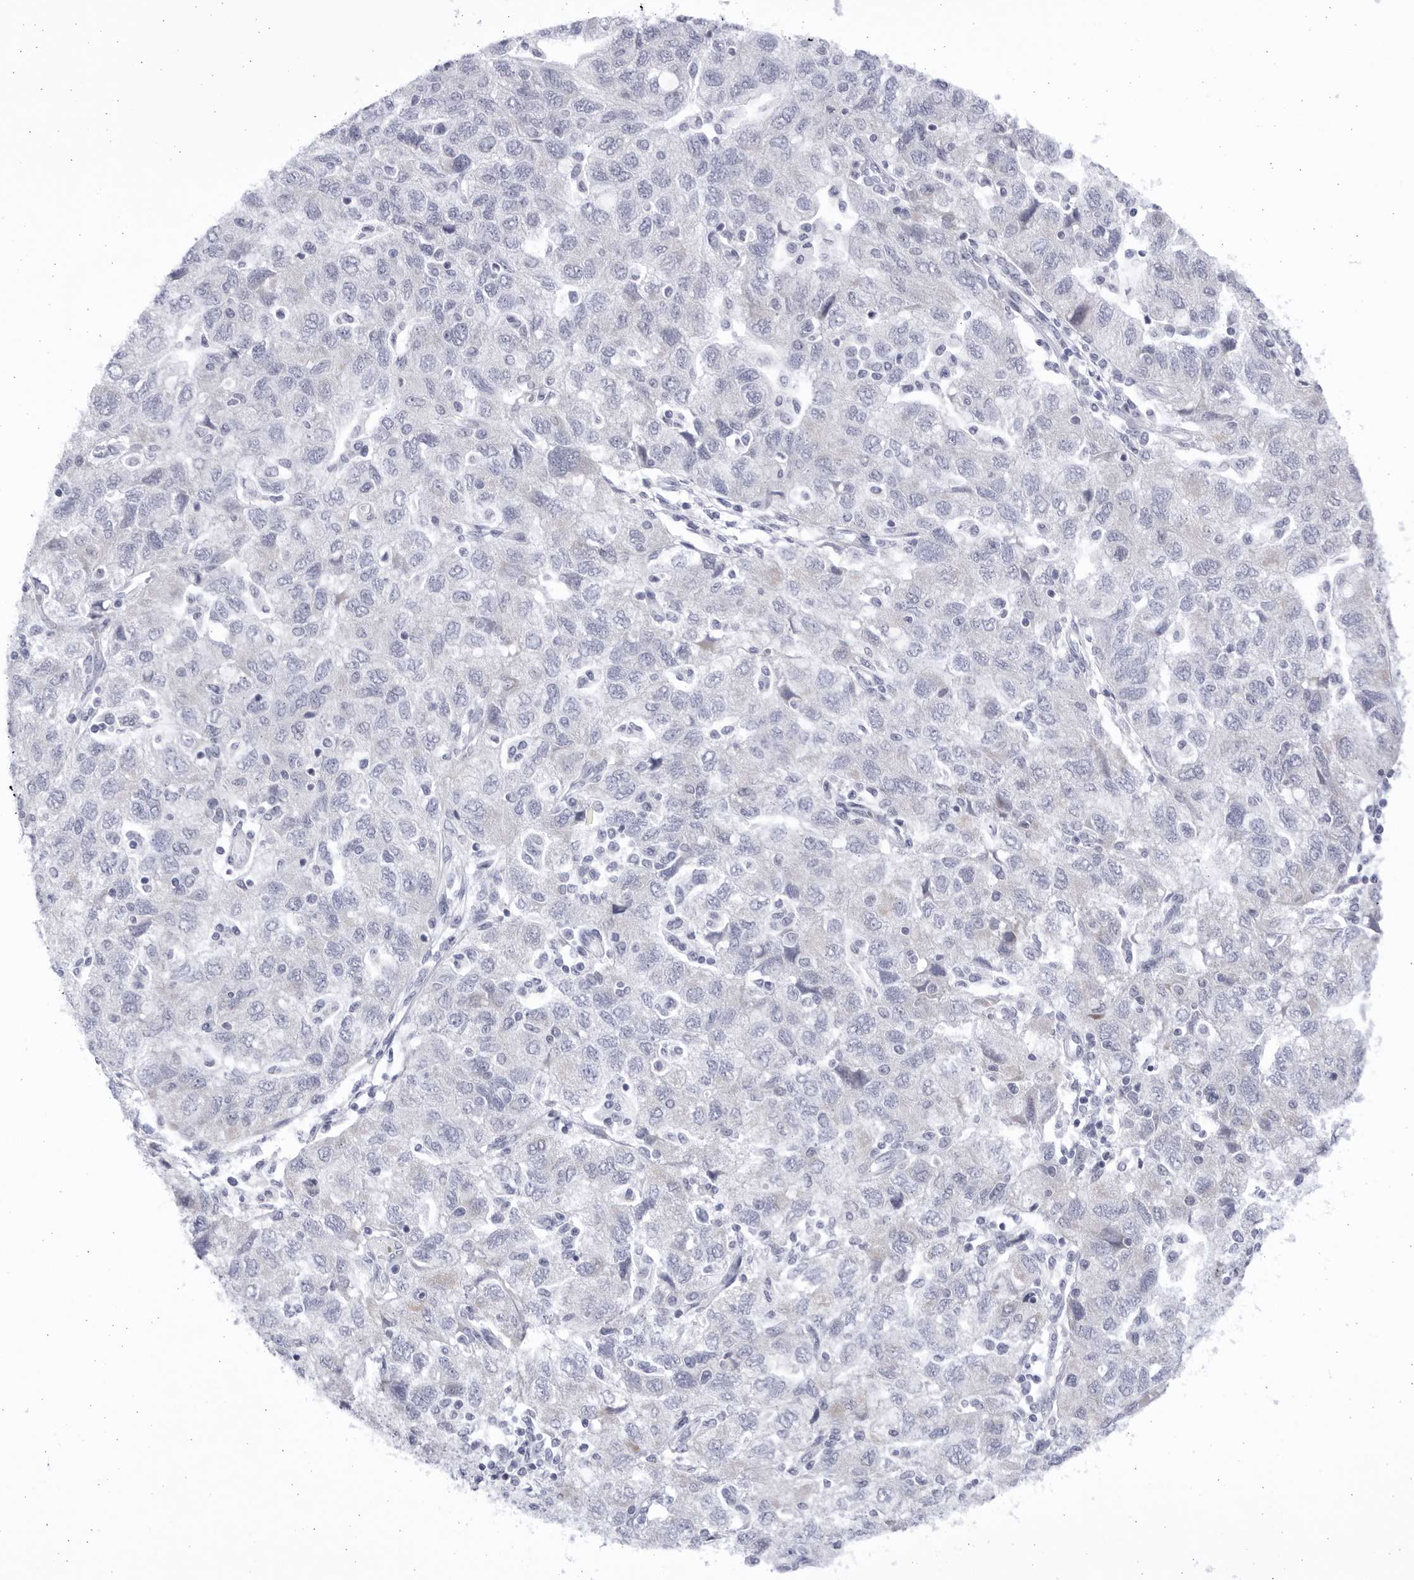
{"staining": {"intensity": "negative", "quantity": "none", "location": "none"}, "tissue": "ovarian cancer", "cell_type": "Tumor cells", "image_type": "cancer", "snomed": [{"axis": "morphology", "description": "Carcinoma, NOS"}, {"axis": "morphology", "description": "Cystadenocarcinoma, serous, NOS"}, {"axis": "topography", "description": "Ovary"}], "caption": "A micrograph of ovarian cancer (carcinoma) stained for a protein reveals no brown staining in tumor cells.", "gene": "CCDC181", "patient": {"sex": "female", "age": 69}}